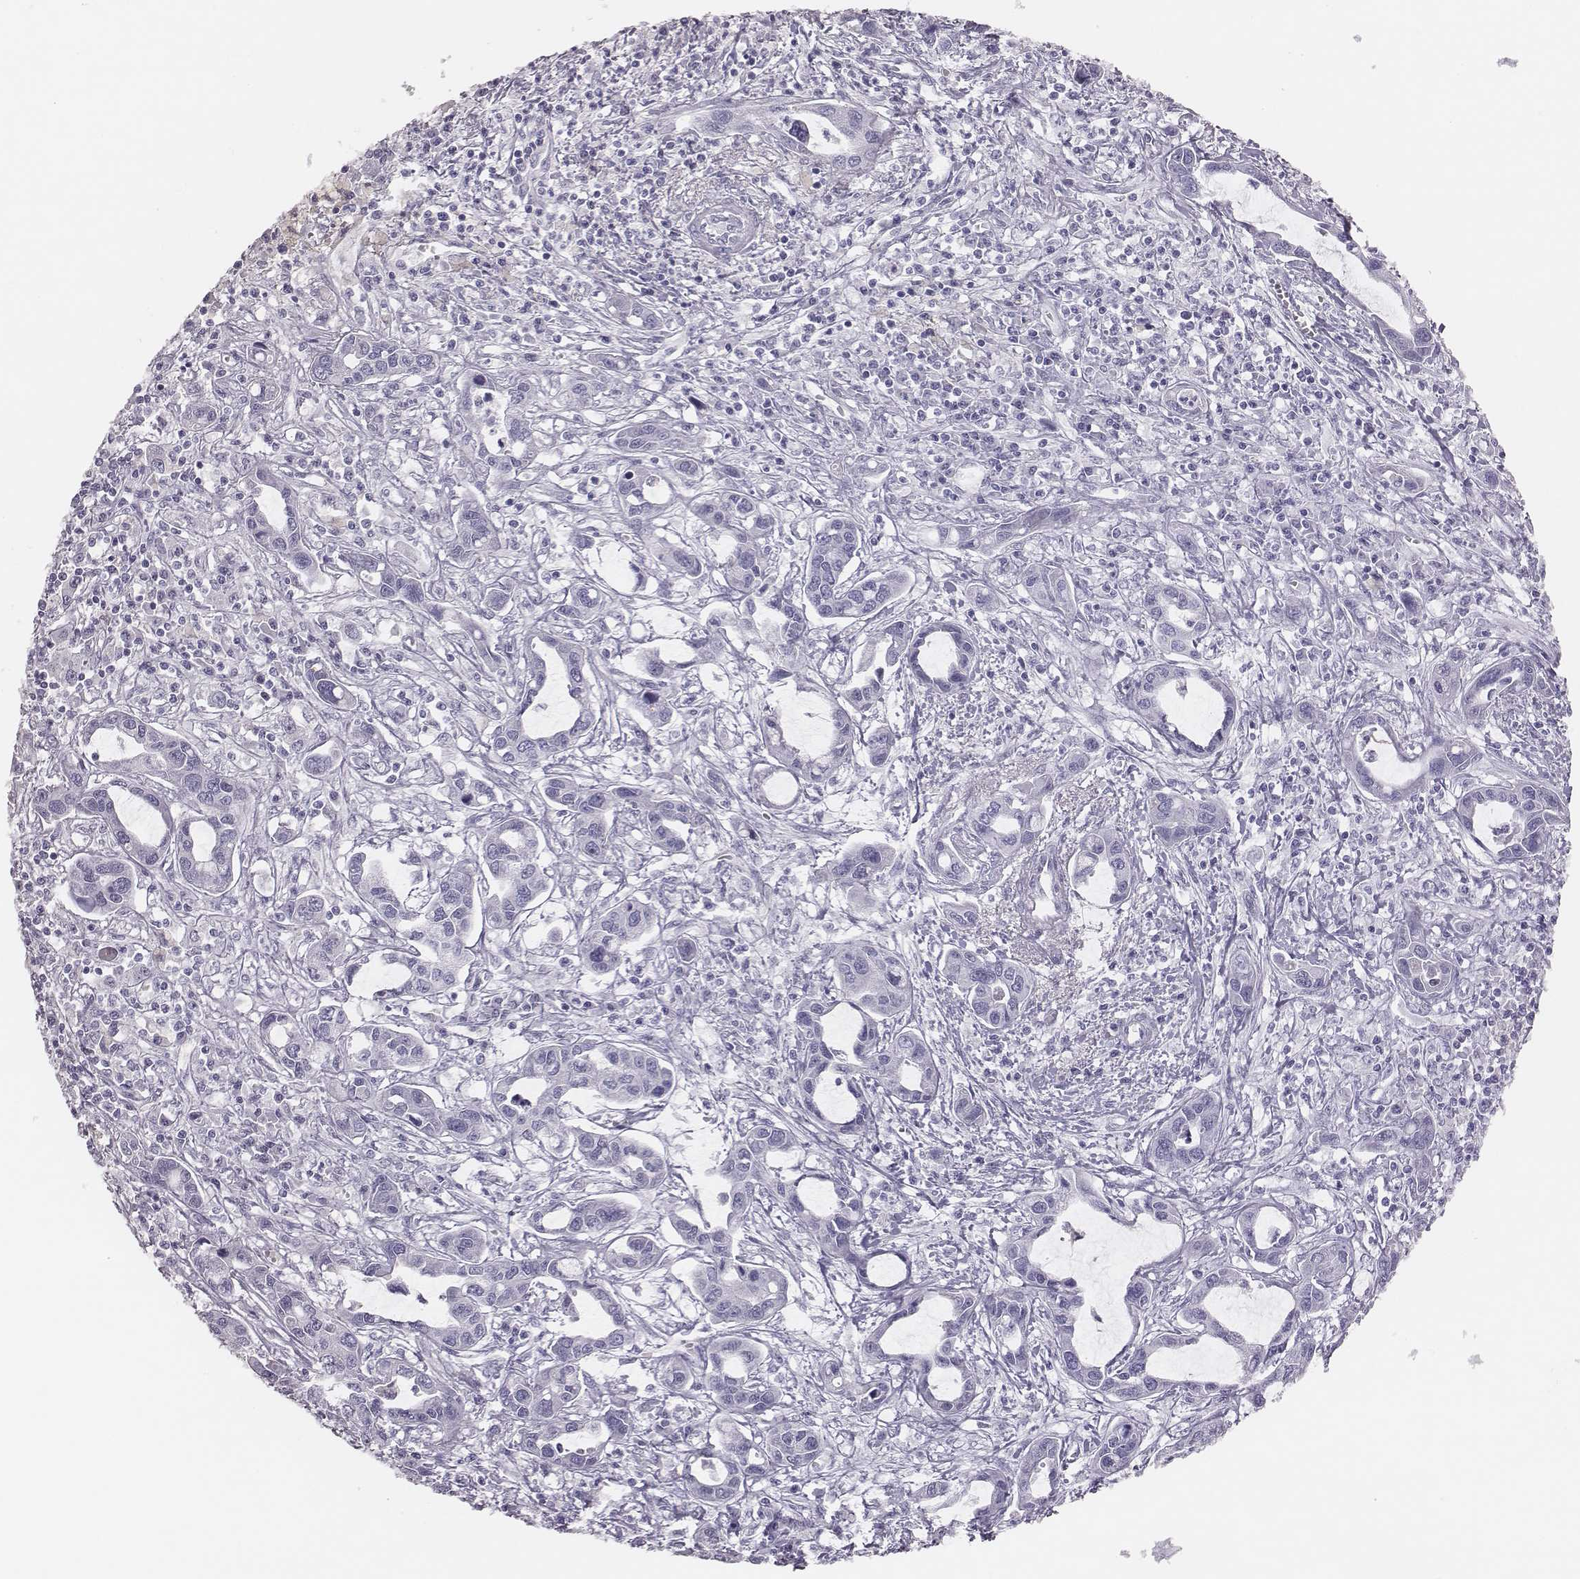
{"staining": {"intensity": "negative", "quantity": "none", "location": "none"}, "tissue": "liver cancer", "cell_type": "Tumor cells", "image_type": "cancer", "snomed": [{"axis": "morphology", "description": "Cholangiocarcinoma"}, {"axis": "topography", "description": "Liver"}], "caption": "Liver cancer was stained to show a protein in brown. There is no significant positivity in tumor cells.", "gene": "H1-6", "patient": {"sex": "male", "age": 58}}